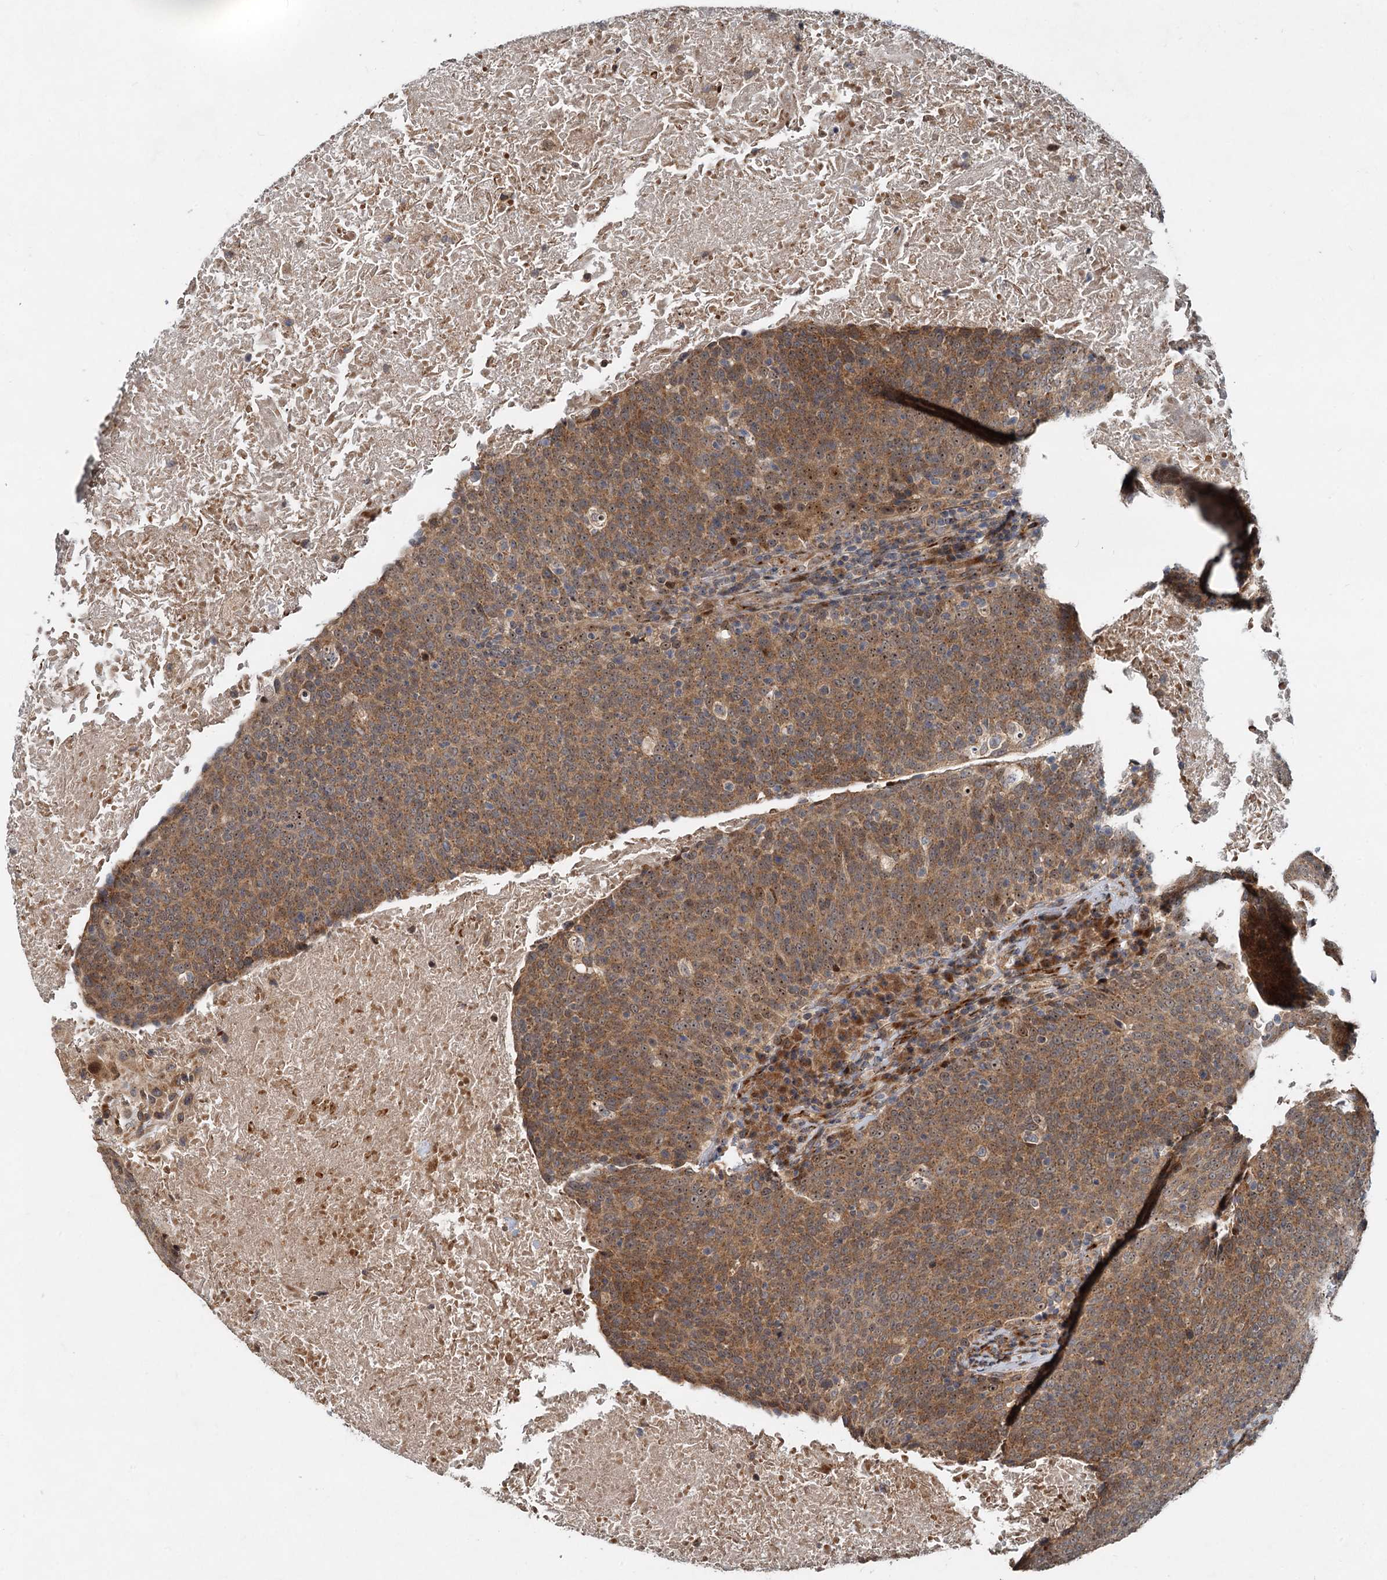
{"staining": {"intensity": "moderate", "quantity": ">75%", "location": "cytoplasmic/membranous"}, "tissue": "head and neck cancer", "cell_type": "Tumor cells", "image_type": "cancer", "snomed": [{"axis": "morphology", "description": "Squamous cell carcinoma, NOS"}, {"axis": "morphology", "description": "Squamous cell carcinoma, metastatic, NOS"}, {"axis": "topography", "description": "Lymph node"}, {"axis": "topography", "description": "Head-Neck"}], "caption": "Metastatic squamous cell carcinoma (head and neck) stained for a protein exhibits moderate cytoplasmic/membranous positivity in tumor cells. The protein of interest is stained brown, and the nuclei are stained in blue (DAB IHC with brightfield microscopy, high magnification).", "gene": "CEP68", "patient": {"sex": "male", "age": 62}}